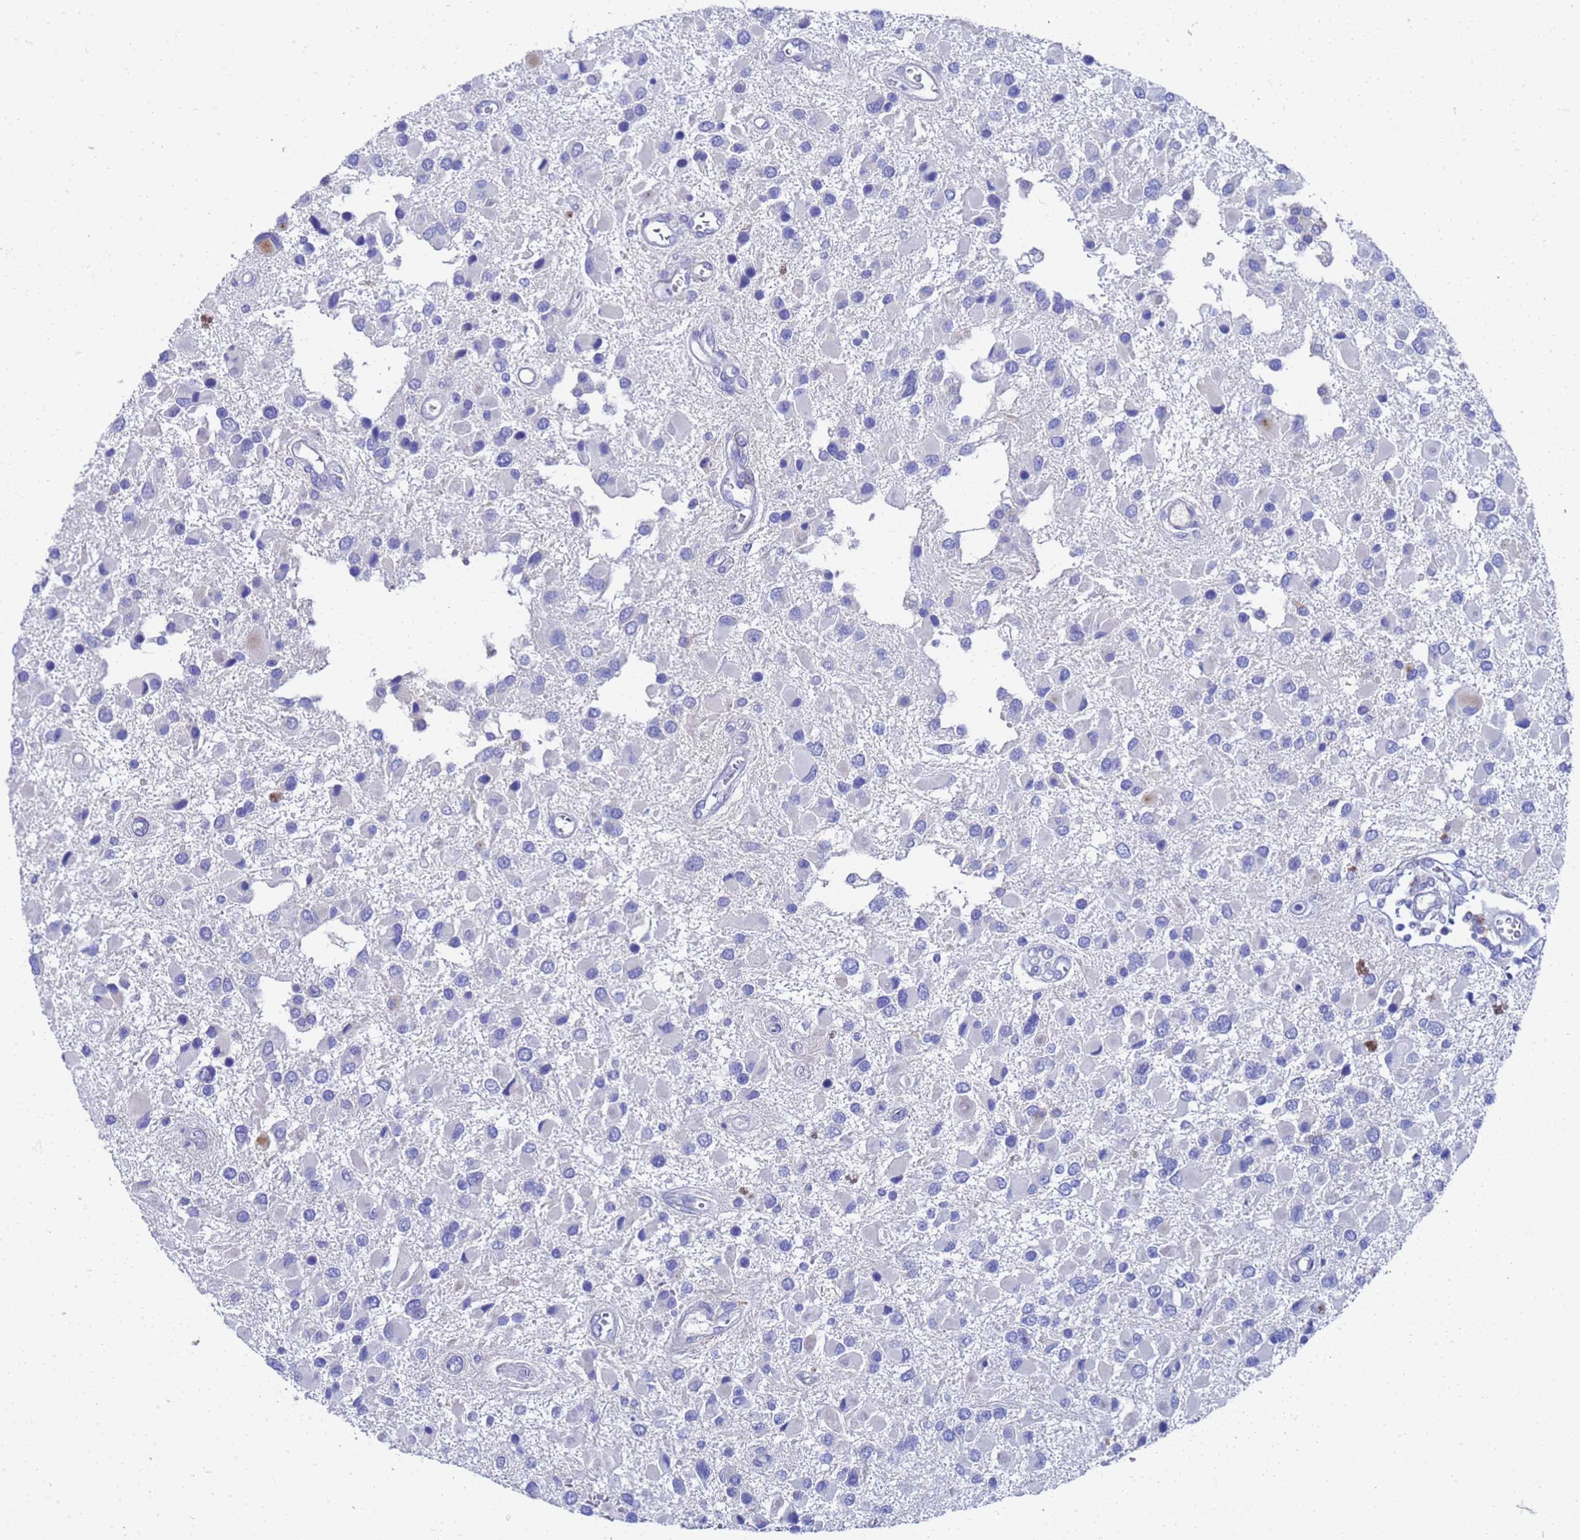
{"staining": {"intensity": "negative", "quantity": "none", "location": "none"}, "tissue": "glioma", "cell_type": "Tumor cells", "image_type": "cancer", "snomed": [{"axis": "morphology", "description": "Glioma, malignant, High grade"}, {"axis": "topography", "description": "Brain"}], "caption": "Human glioma stained for a protein using immunohistochemistry exhibits no staining in tumor cells.", "gene": "ADIPOQ", "patient": {"sex": "male", "age": 53}}